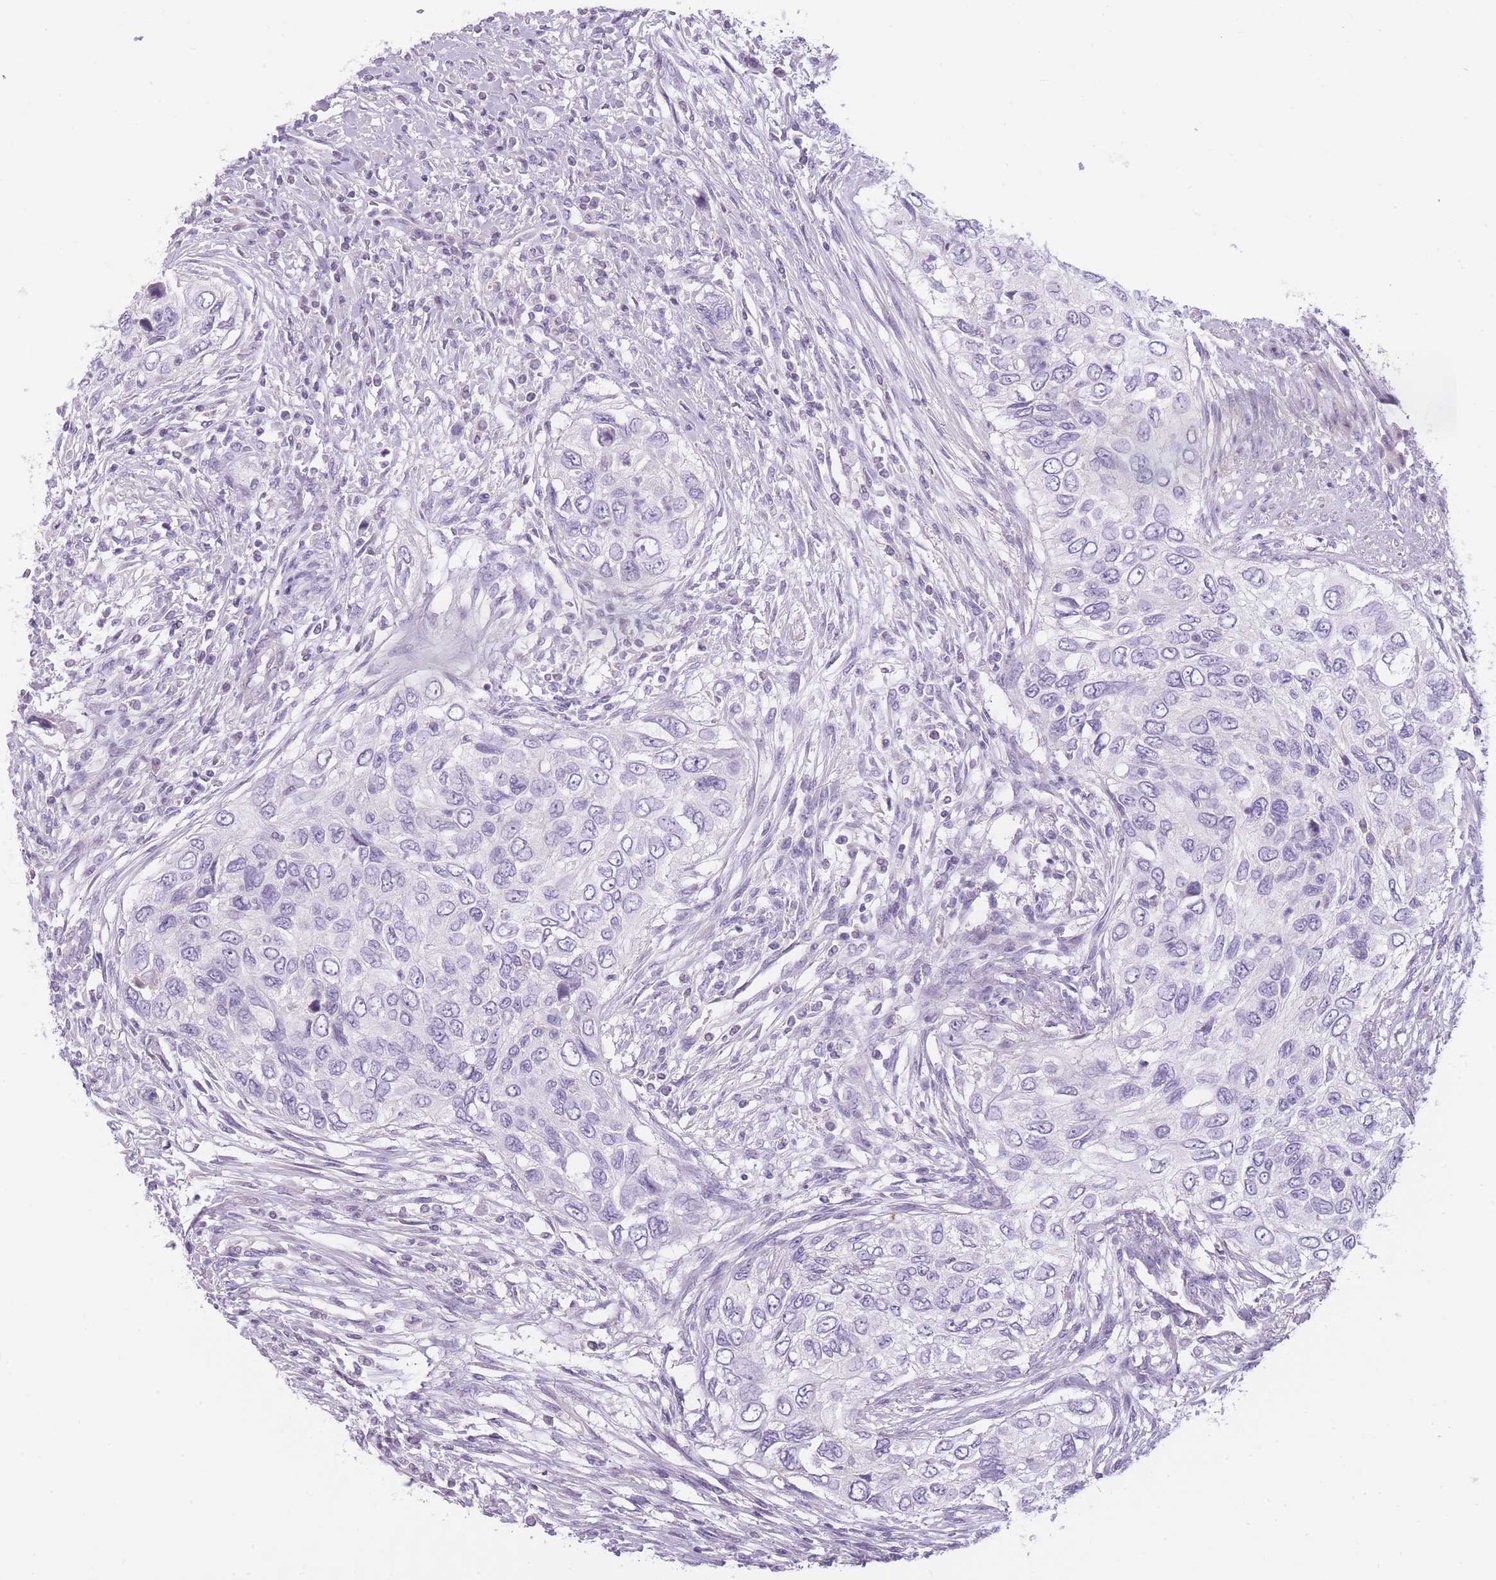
{"staining": {"intensity": "negative", "quantity": "none", "location": "none"}, "tissue": "urothelial cancer", "cell_type": "Tumor cells", "image_type": "cancer", "snomed": [{"axis": "morphology", "description": "Urothelial carcinoma, High grade"}, {"axis": "topography", "description": "Urinary bladder"}], "caption": "Tumor cells show no significant protein staining in urothelial cancer.", "gene": "GGT1", "patient": {"sex": "female", "age": 60}}